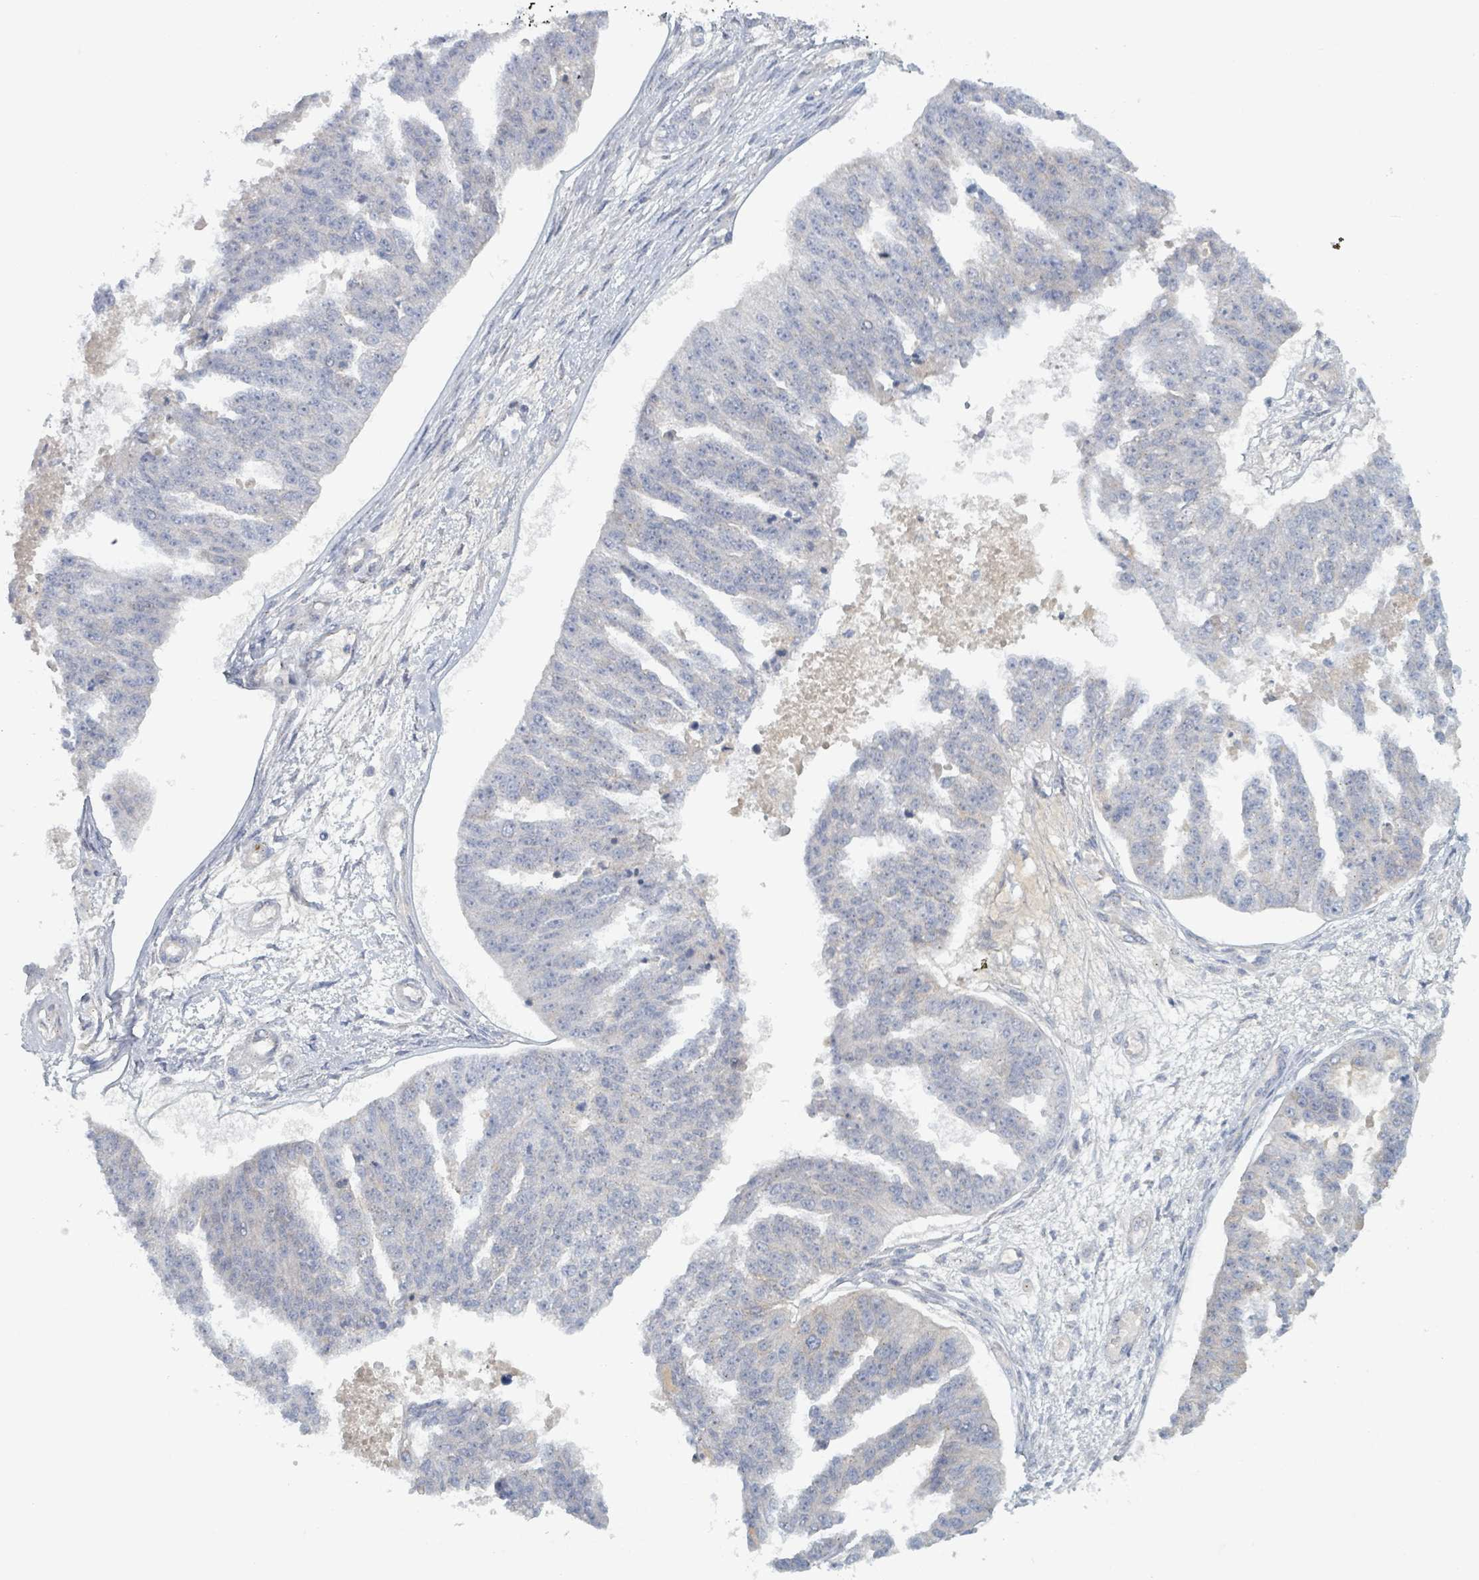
{"staining": {"intensity": "negative", "quantity": "none", "location": "none"}, "tissue": "ovarian cancer", "cell_type": "Tumor cells", "image_type": "cancer", "snomed": [{"axis": "morphology", "description": "Cystadenocarcinoma, serous, NOS"}, {"axis": "topography", "description": "Ovary"}], "caption": "The immunohistochemistry (IHC) histopathology image has no significant staining in tumor cells of ovarian cancer (serous cystadenocarcinoma) tissue.", "gene": "COL5A3", "patient": {"sex": "female", "age": 58}}